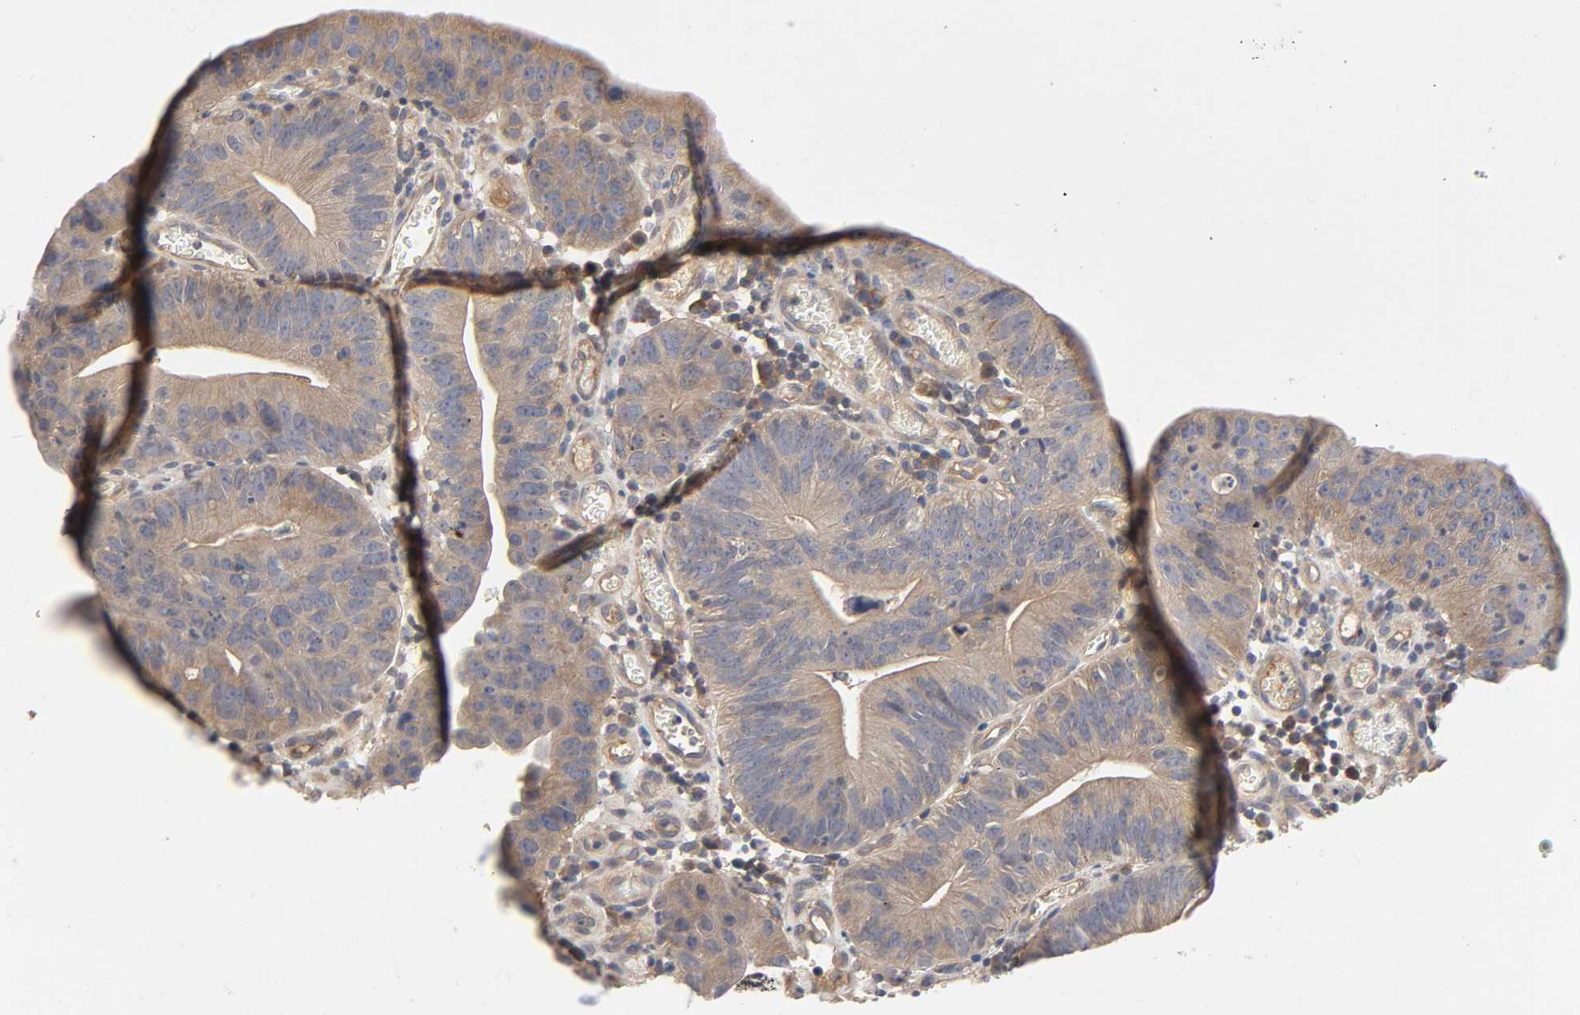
{"staining": {"intensity": "moderate", "quantity": ">75%", "location": "cytoplasmic/membranous"}, "tissue": "stomach cancer", "cell_type": "Tumor cells", "image_type": "cancer", "snomed": [{"axis": "morphology", "description": "Adenocarcinoma, NOS"}, {"axis": "topography", "description": "Stomach"}], "caption": "Immunohistochemistry (IHC) (DAB) staining of adenocarcinoma (stomach) displays moderate cytoplasmic/membranous protein positivity in about >75% of tumor cells.", "gene": "CPB2", "patient": {"sex": "male", "age": 59}}